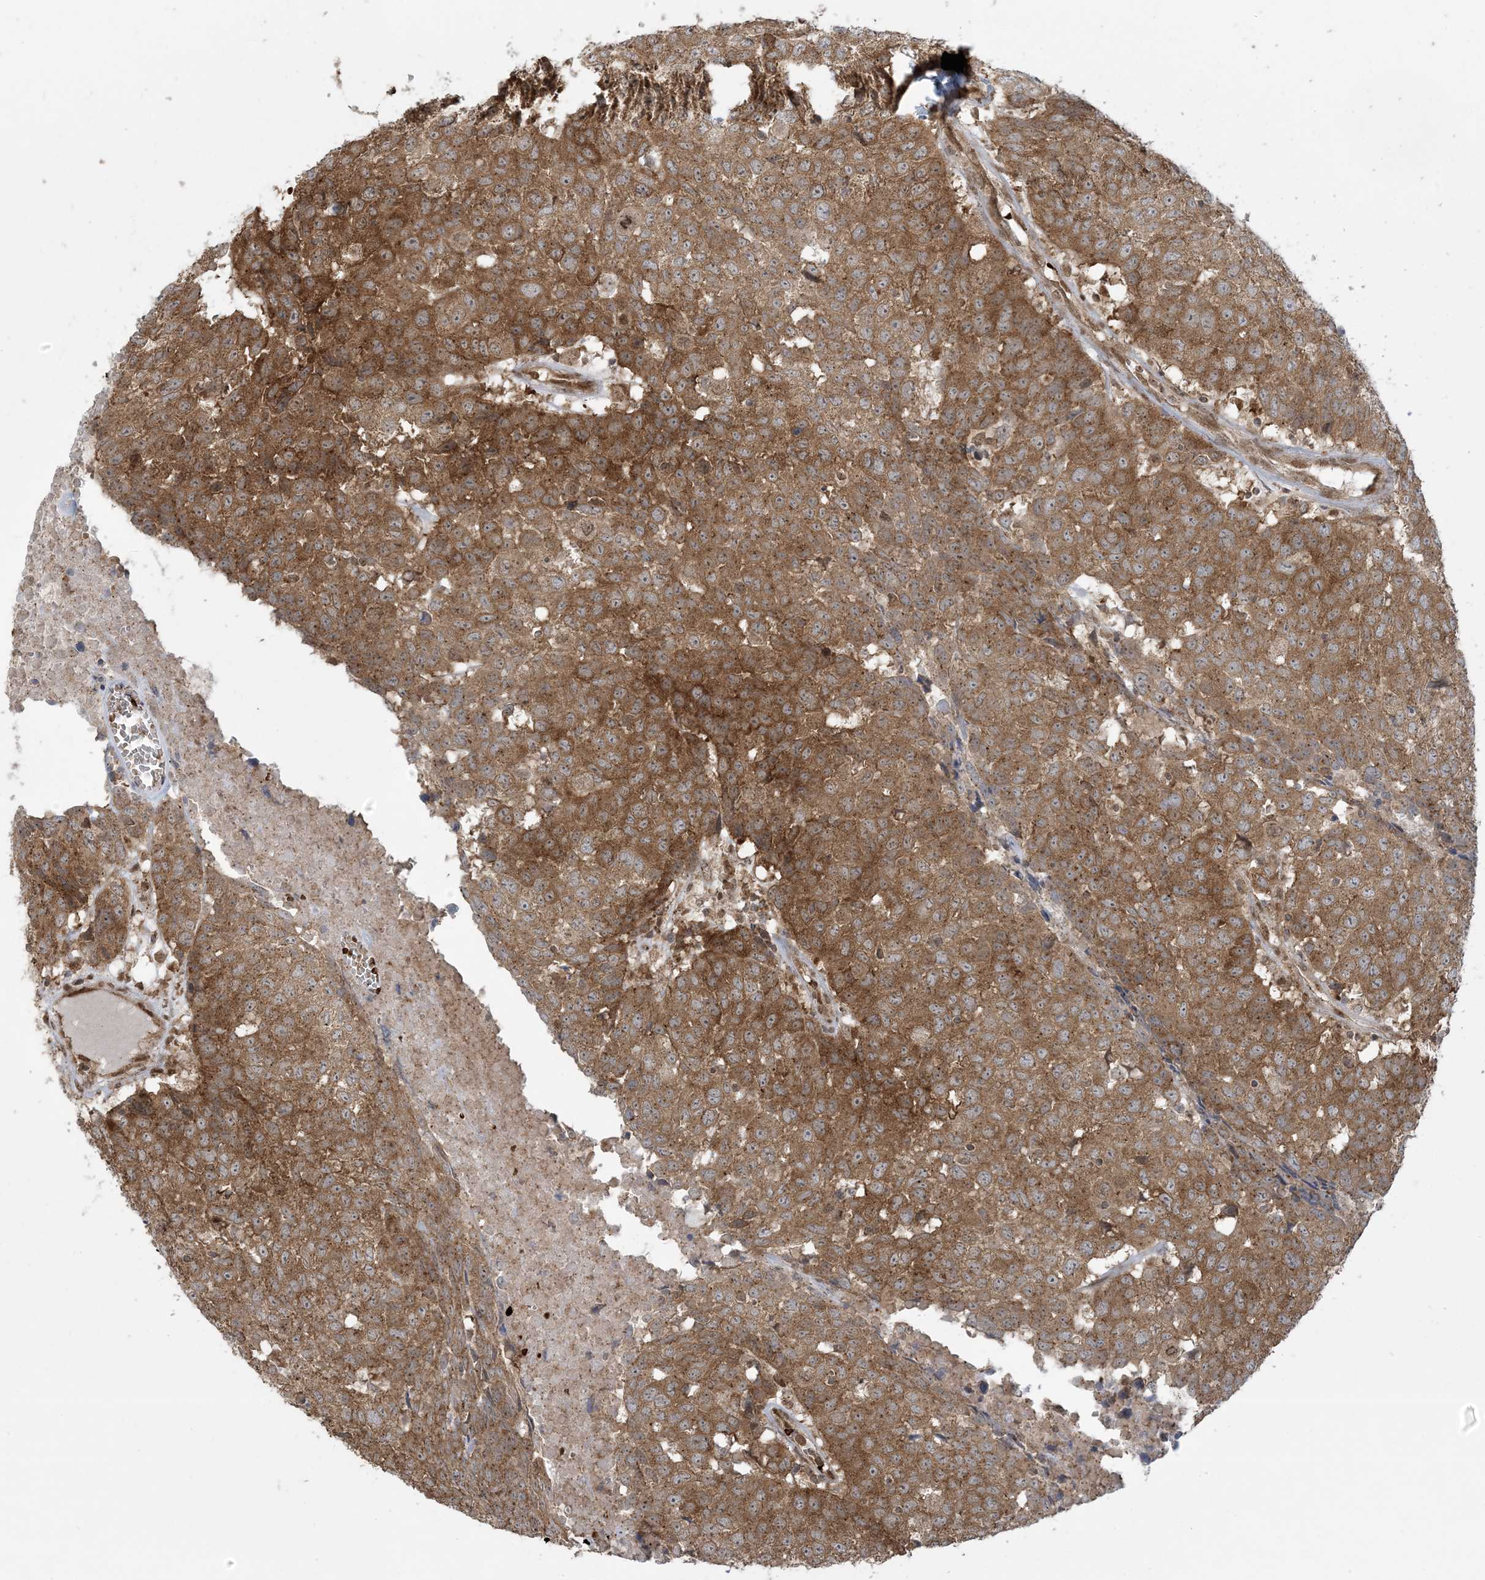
{"staining": {"intensity": "moderate", "quantity": ">75%", "location": "cytoplasmic/membranous"}, "tissue": "head and neck cancer", "cell_type": "Tumor cells", "image_type": "cancer", "snomed": [{"axis": "morphology", "description": "Squamous cell carcinoma, NOS"}, {"axis": "topography", "description": "Head-Neck"}], "caption": "A high-resolution histopathology image shows immunohistochemistry (IHC) staining of head and neck cancer (squamous cell carcinoma), which exhibits moderate cytoplasmic/membranous positivity in approximately >75% of tumor cells.", "gene": "ABCF3", "patient": {"sex": "male", "age": 66}}